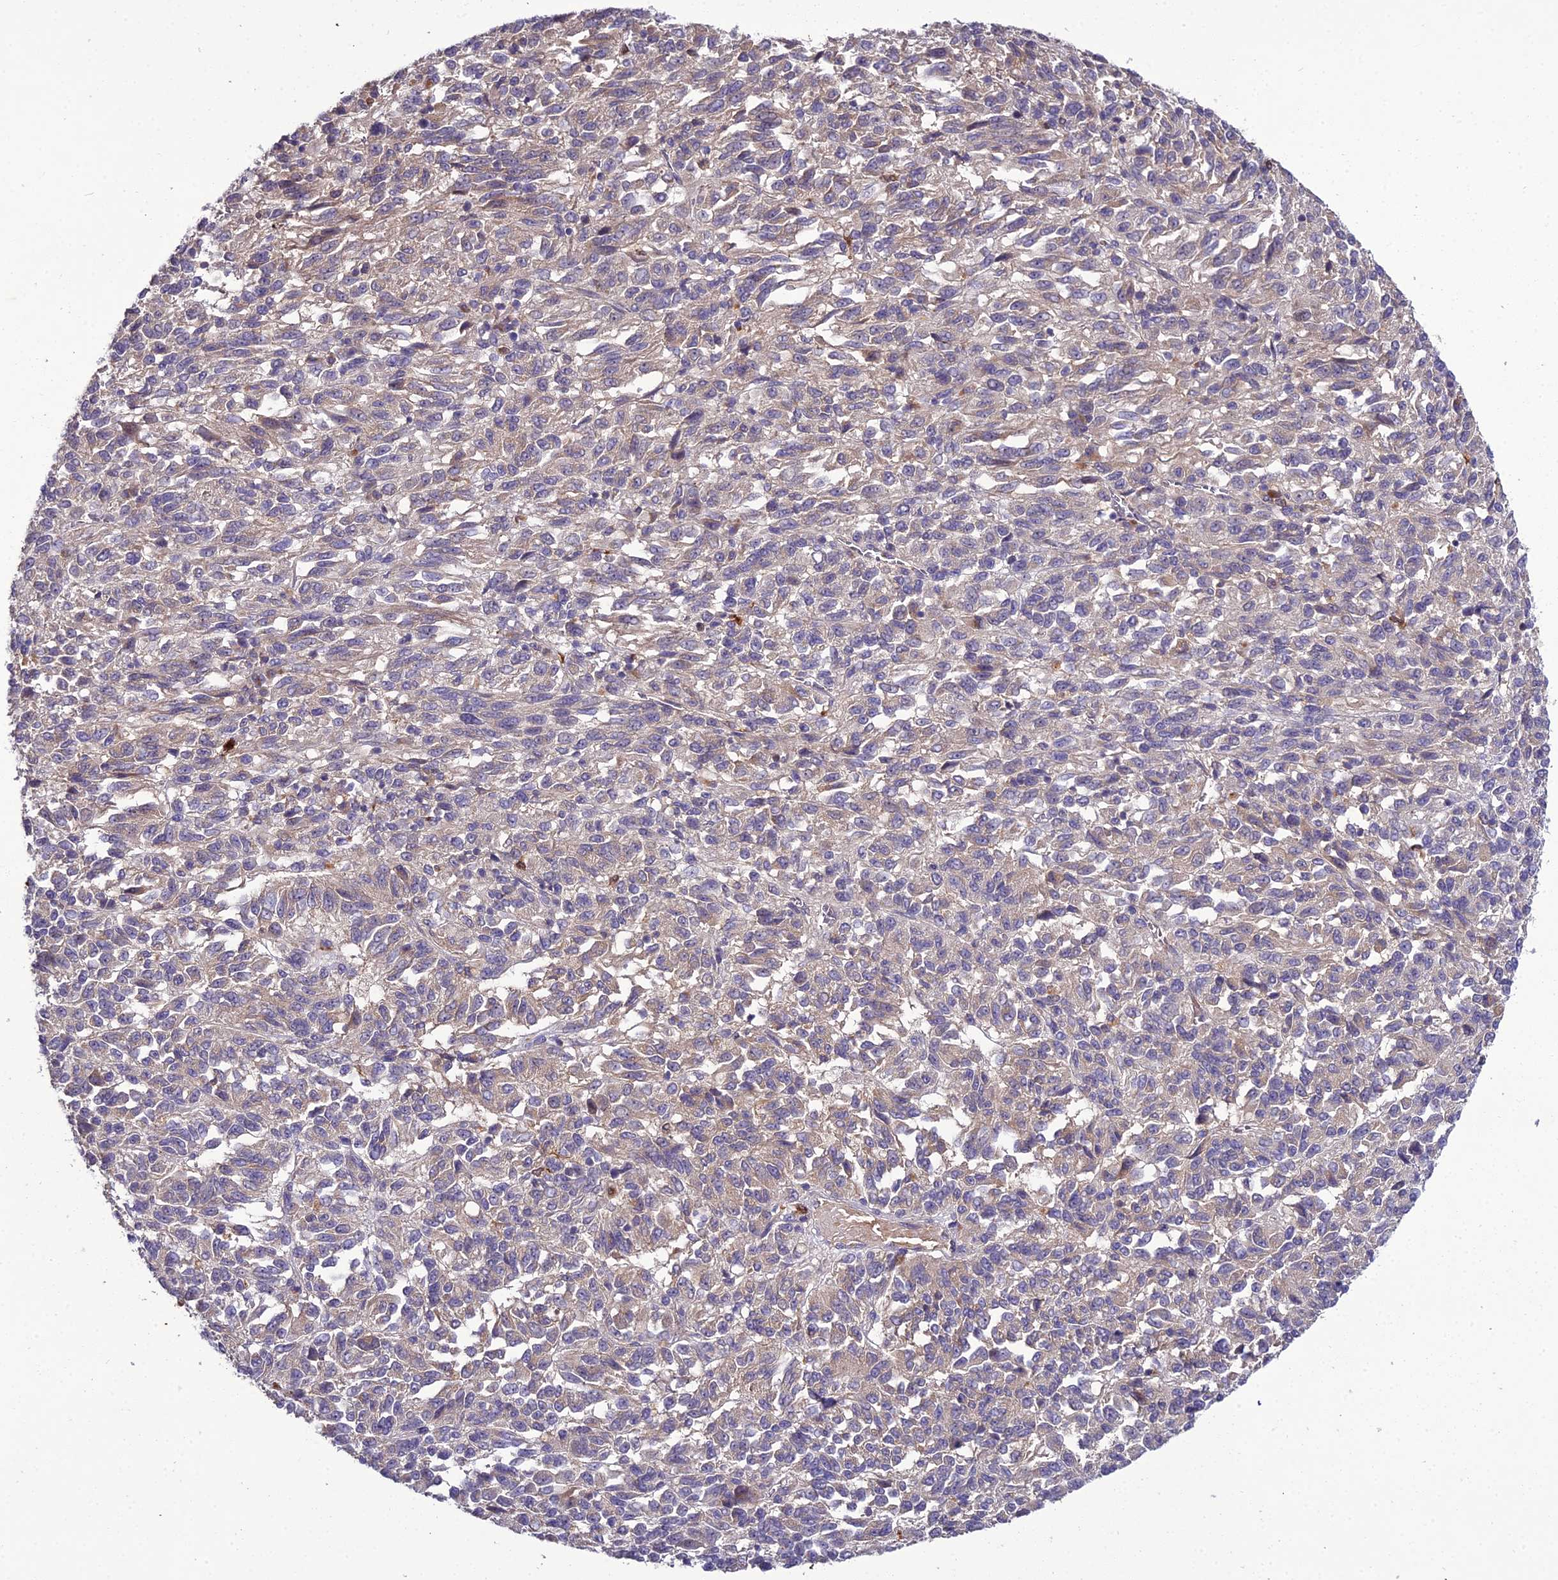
{"staining": {"intensity": "weak", "quantity": "<25%", "location": "cytoplasmic/membranous"}, "tissue": "melanoma", "cell_type": "Tumor cells", "image_type": "cancer", "snomed": [{"axis": "morphology", "description": "Malignant melanoma, Metastatic site"}, {"axis": "topography", "description": "Lung"}], "caption": "There is no significant positivity in tumor cells of malignant melanoma (metastatic site).", "gene": "EID2", "patient": {"sex": "male", "age": 64}}